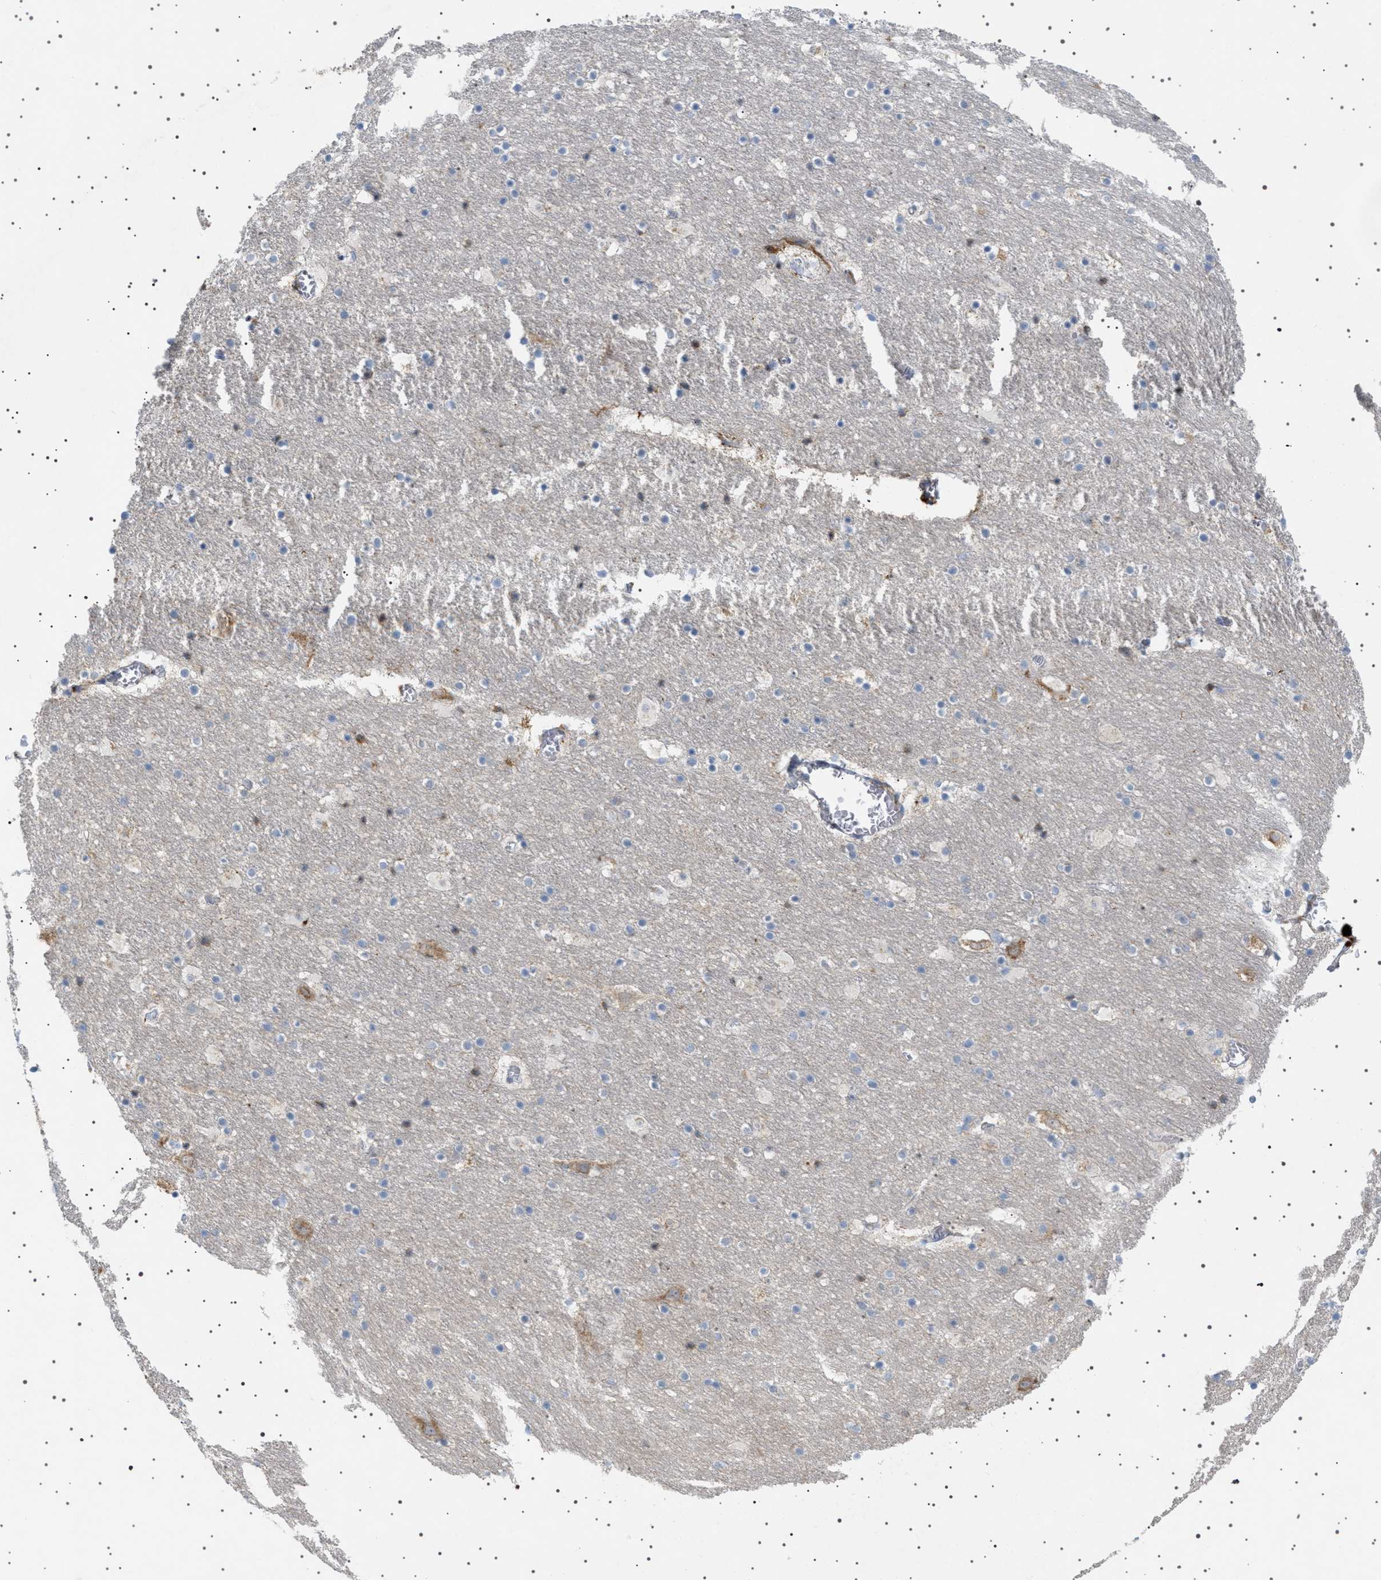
{"staining": {"intensity": "negative", "quantity": "none", "location": "none"}, "tissue": "hippocampus", "cell_type": "Glial cells", "image_type": "normal", "snomed": [{"axis": "morphology", "description": "Normal tissue, NOS"}, {"axis": "topography", "description": "Hippocampus"}], "caption": "Human hippocampus stained for a protein using IHC reveals no positivity in glial cells.", "gene": "ADCY10", "patient": {"sex": "male", "age": 45}}